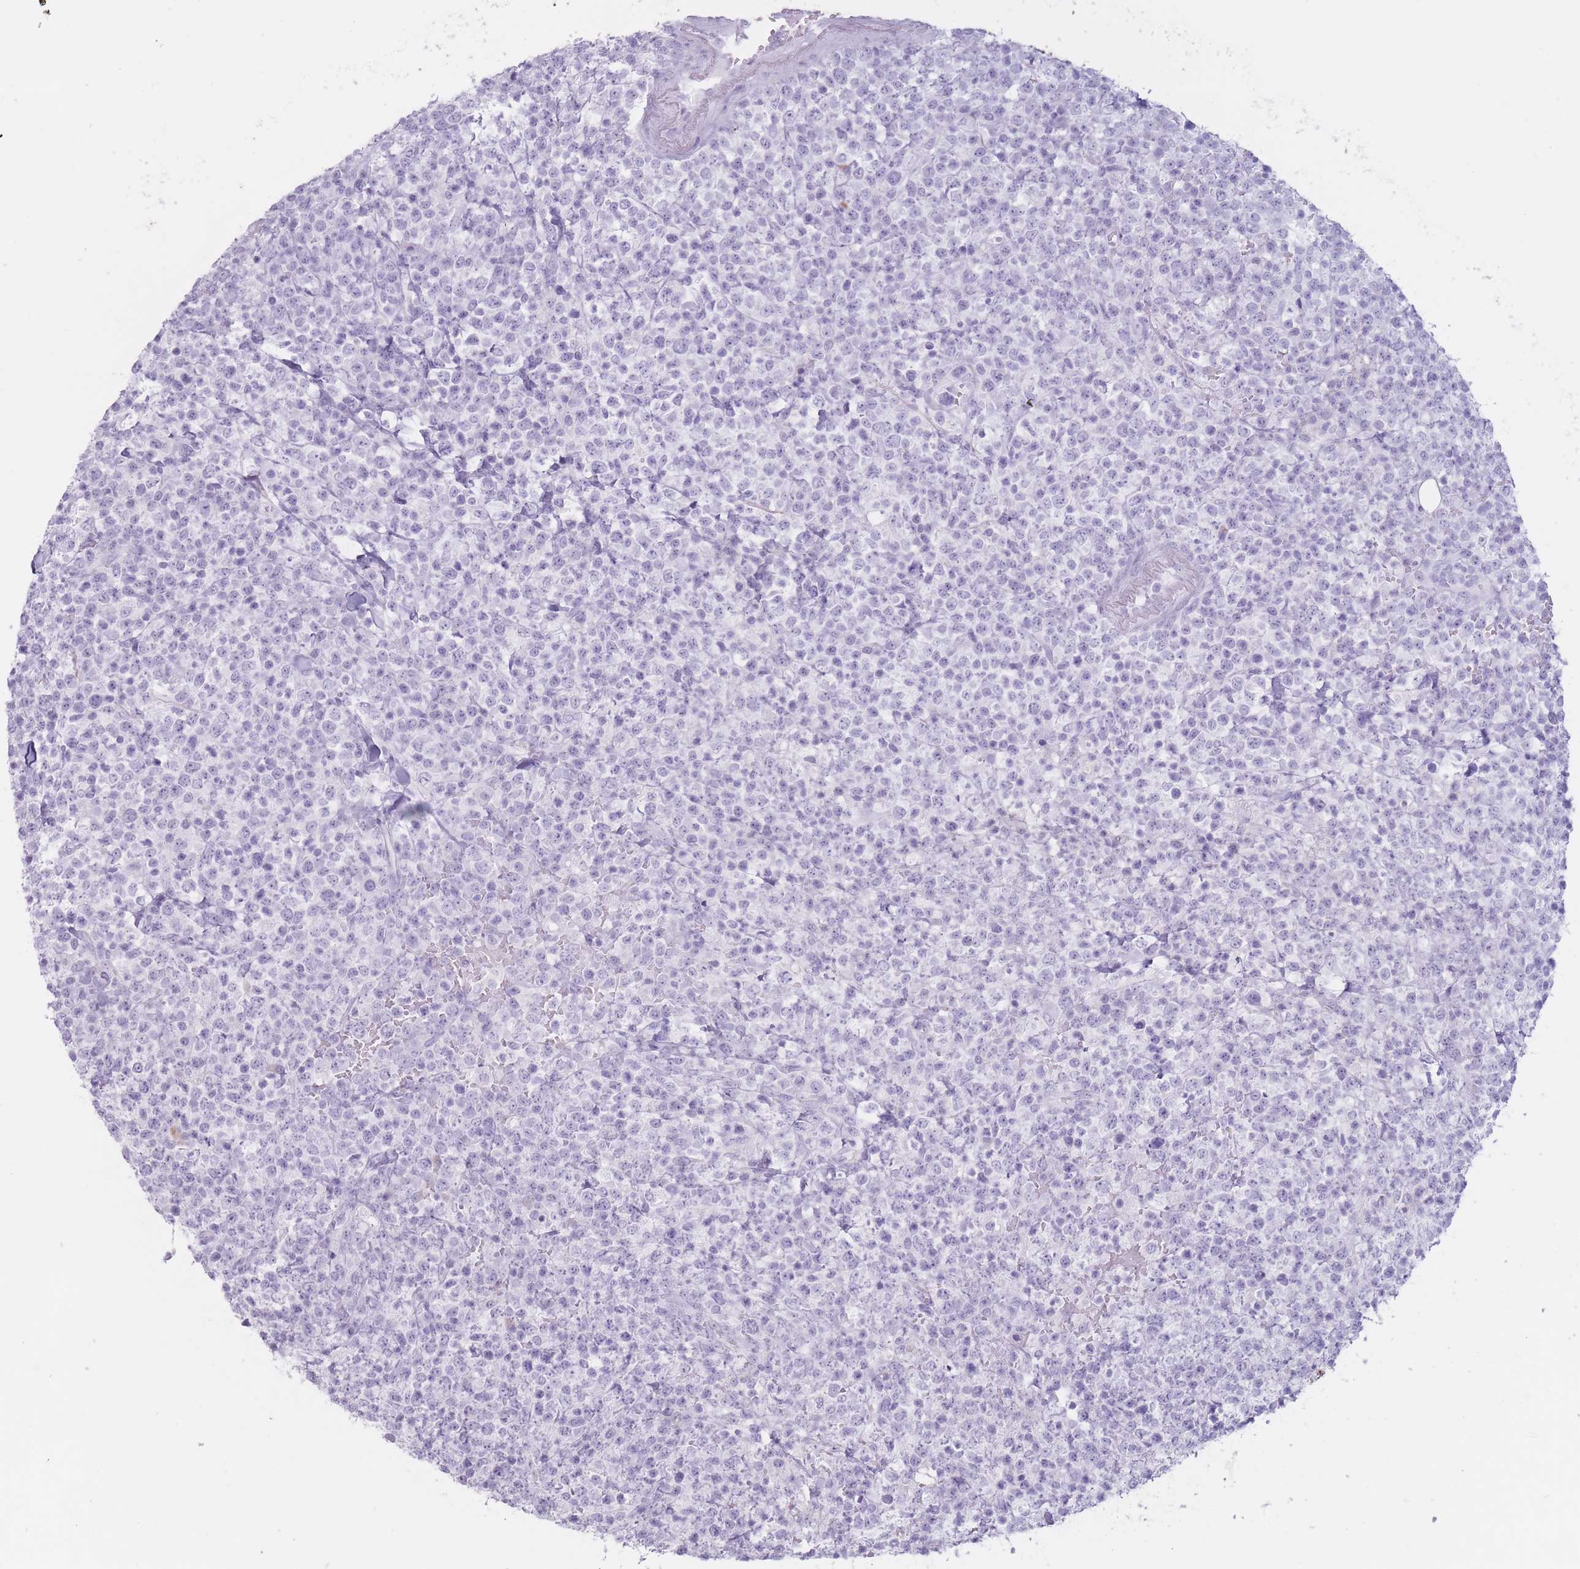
{"staining": {"intensity": "negative", "quantity": "none", "location": "none"}, "tissue": "lymphoma", "cell_type": "Tumor cells", "image_type": "cancer", "snomed": [{"axis": "morphology", "description": "Malignant lymphoma, non-Hodgkin's type, High grade"}, {"axis": "topography", "description": "Colon"}], "caption": "Immunohistochemistry (IHC) of human malignant lymphoma, non-Hodgkin's type (high-grade) shows no expression in tumor cells.", "gene": "PNMA3", "patient": {"sex": "female", "age": 53}}